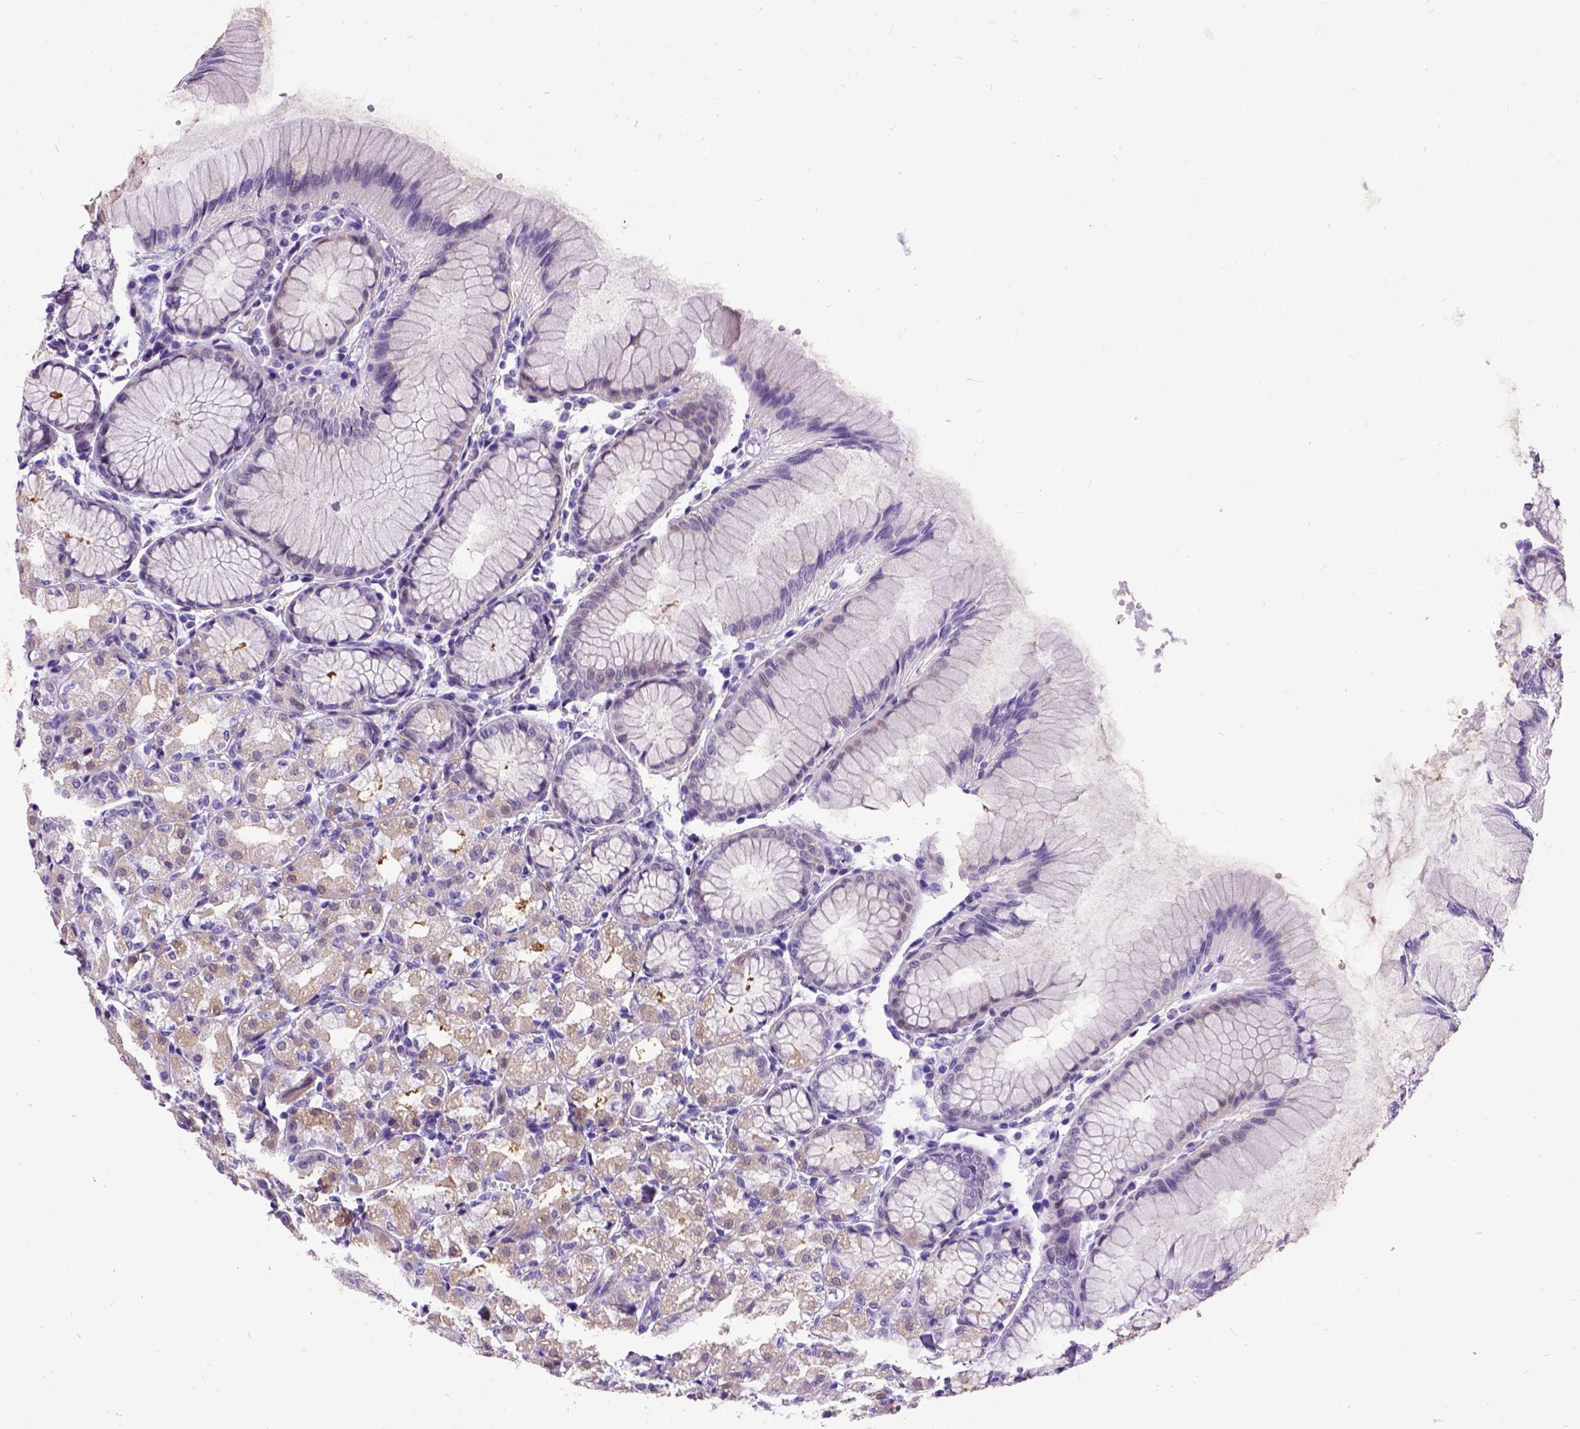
{"staining": {"intensity": "negative", "quantity": "none", "location": "none"}, "tissue": "stomach", "cell_type": "Glandular cells", "image_type": "normal", "snomed": [{"axis": "morphology", "description": "Normal tissue, NOS"}, {"axis": "topography", "description": "Stomach"}], "caption": "There is no significant expression in glandular cells of stomach.", "gene": "ENSG00000254979", "patient": {"sex": "female", "age": 57}}